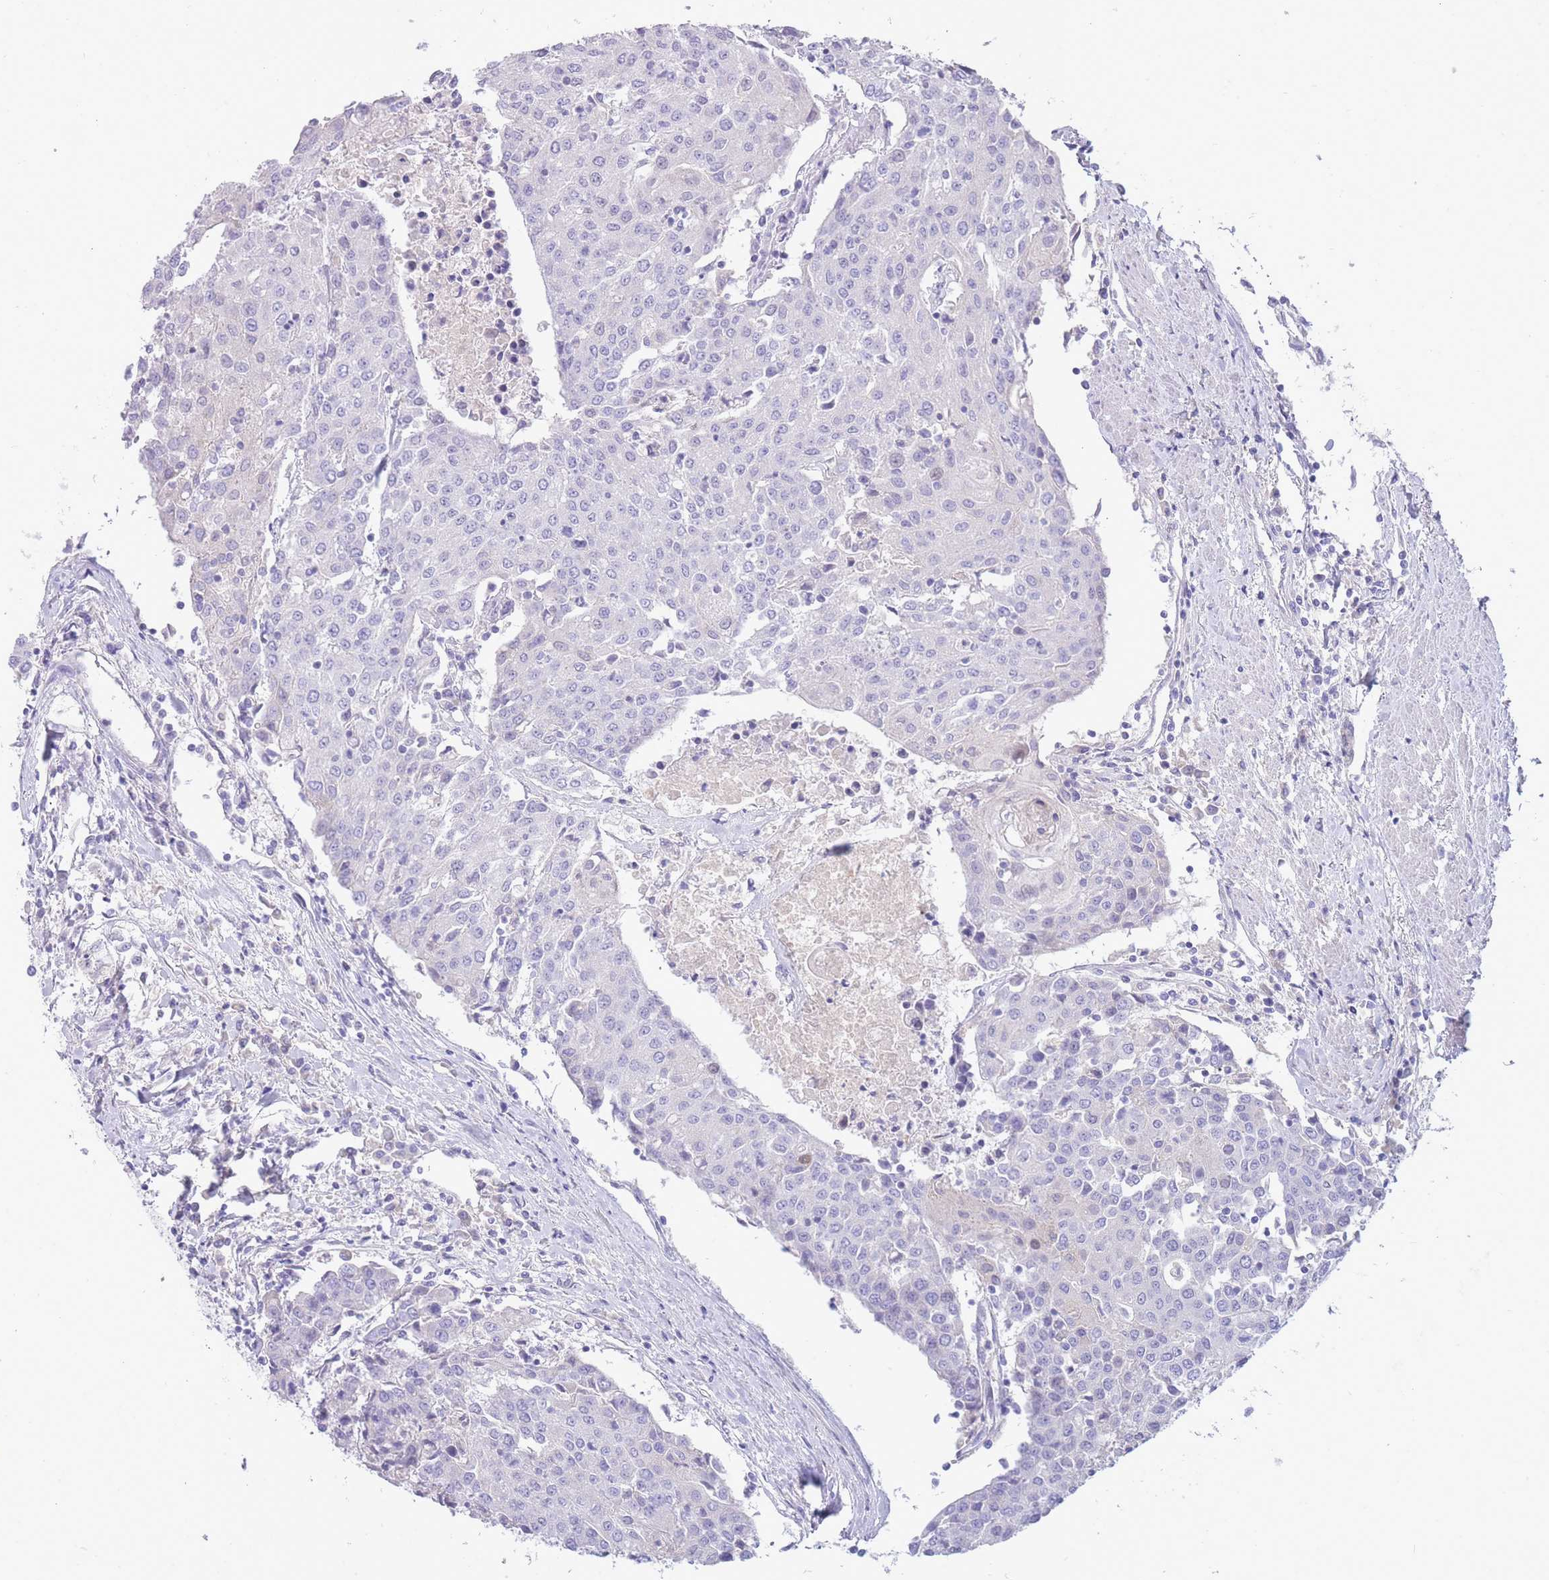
{"staining": {"intensity": "negative", "quantity": "none", "location": "none"}, "tissue": "urothelial cancer", "cell_type": "Tumor cells", "image_type": "cancer", "snomed": [{"axis": "morphology", "description": "Urothelial carcinoma, High grade"}, {"axis": "topography", "description": "Urinary bladder"}], "caption": "This is an immunohistochemistry histopathology image of high-grade urothelial carcinoma. There is no positivity in tumor cells.", "gene": "PRR23B", "patient": {"sex": "female", "age": 85}}